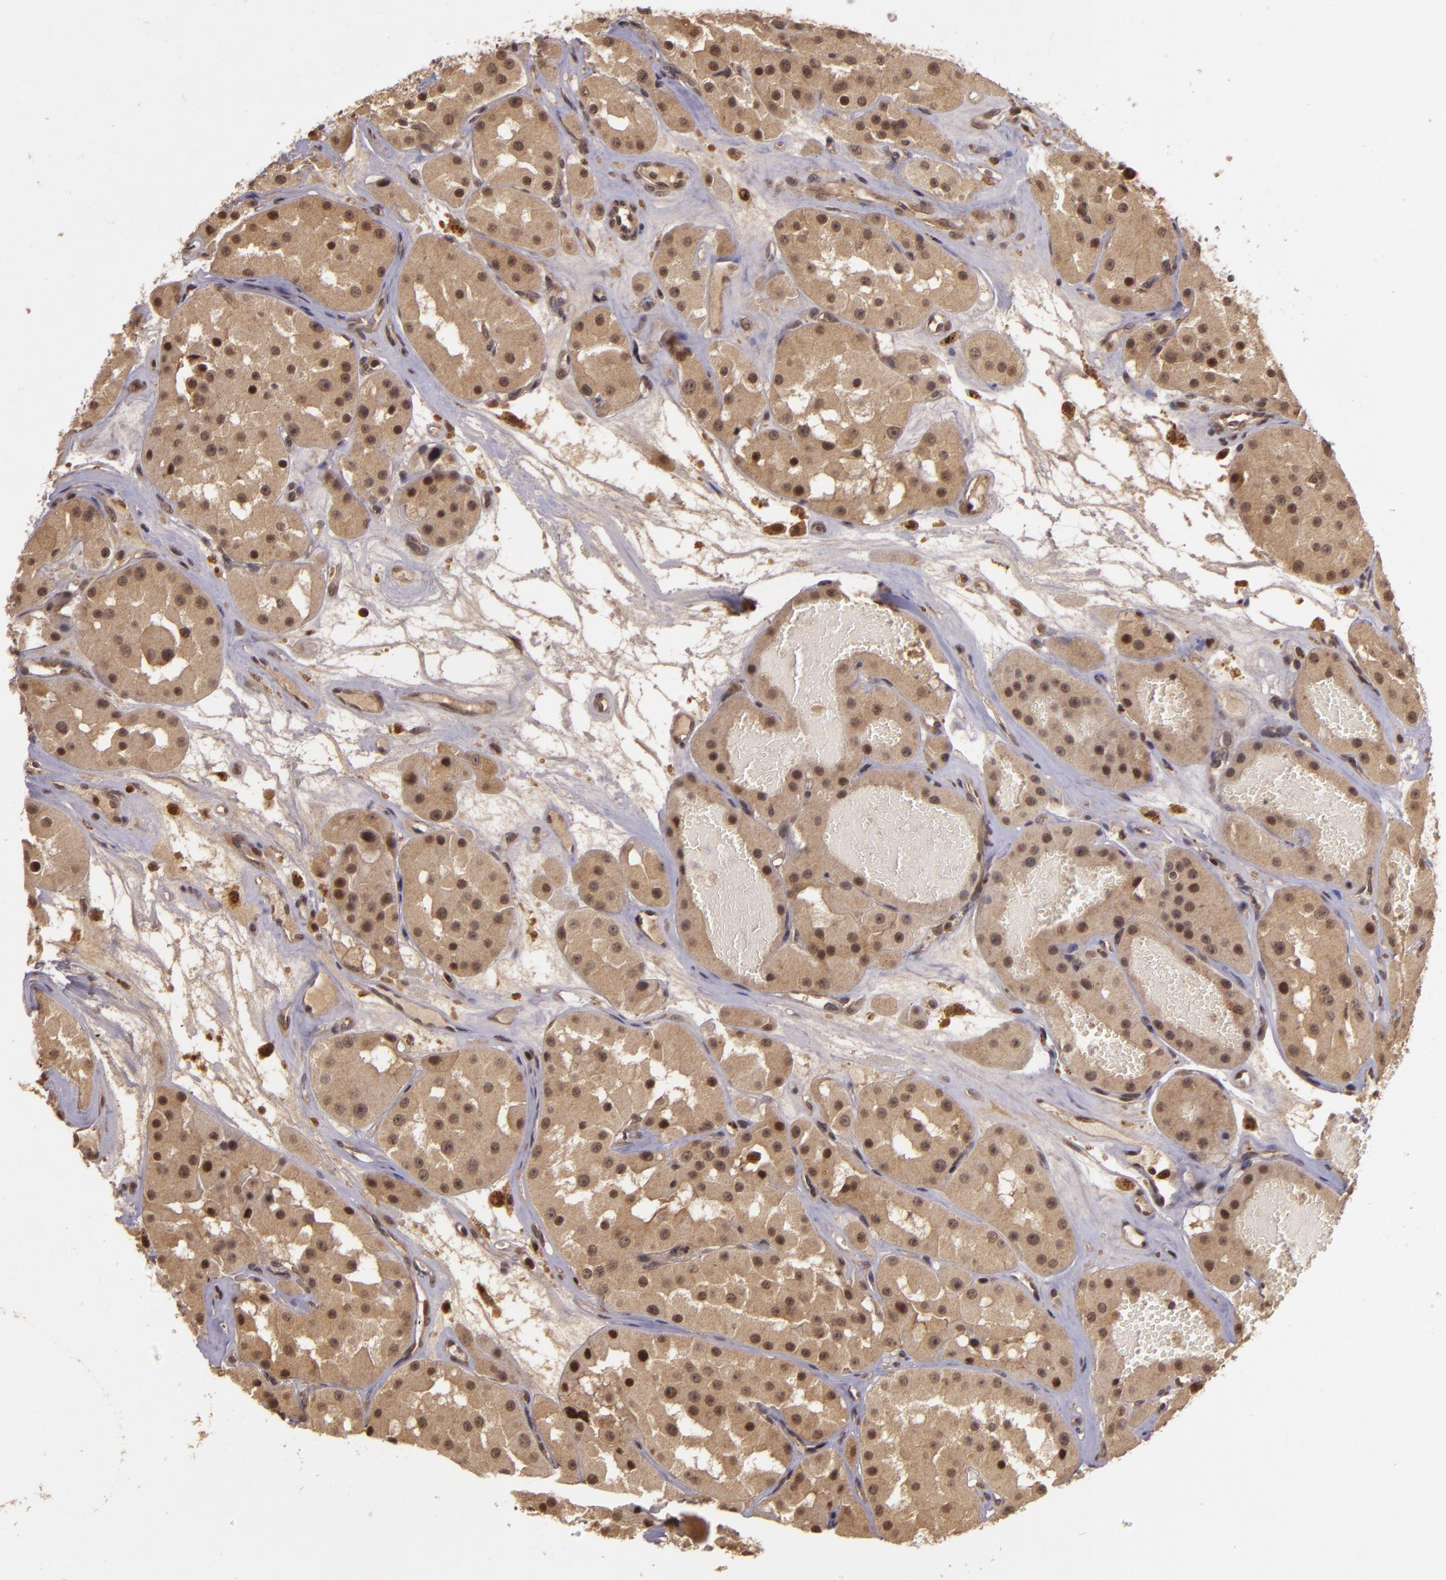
{"staining": {"intensity": "moderate", "quantity": ">75%", "location": "cytoplasmic/membranous,nuclear"}, "tissue": "renal cancer", "cell_type": "Tumor cells", "image_type": "cancer", "snomed": [{"axis": "morphology", "description": "Adenocarcinoma, uncertain malignant potential"}, {"axis": "topography", "description": "Kidney"}], "caption": "Brown immunohistochemical staining in renal cancer displays moderate cytoplasmic/membranous and nuclear expression in approximately >75% of tumor cells.", "gene": "TXNRD2", "patient": {"sex": "male", "age": 63}}